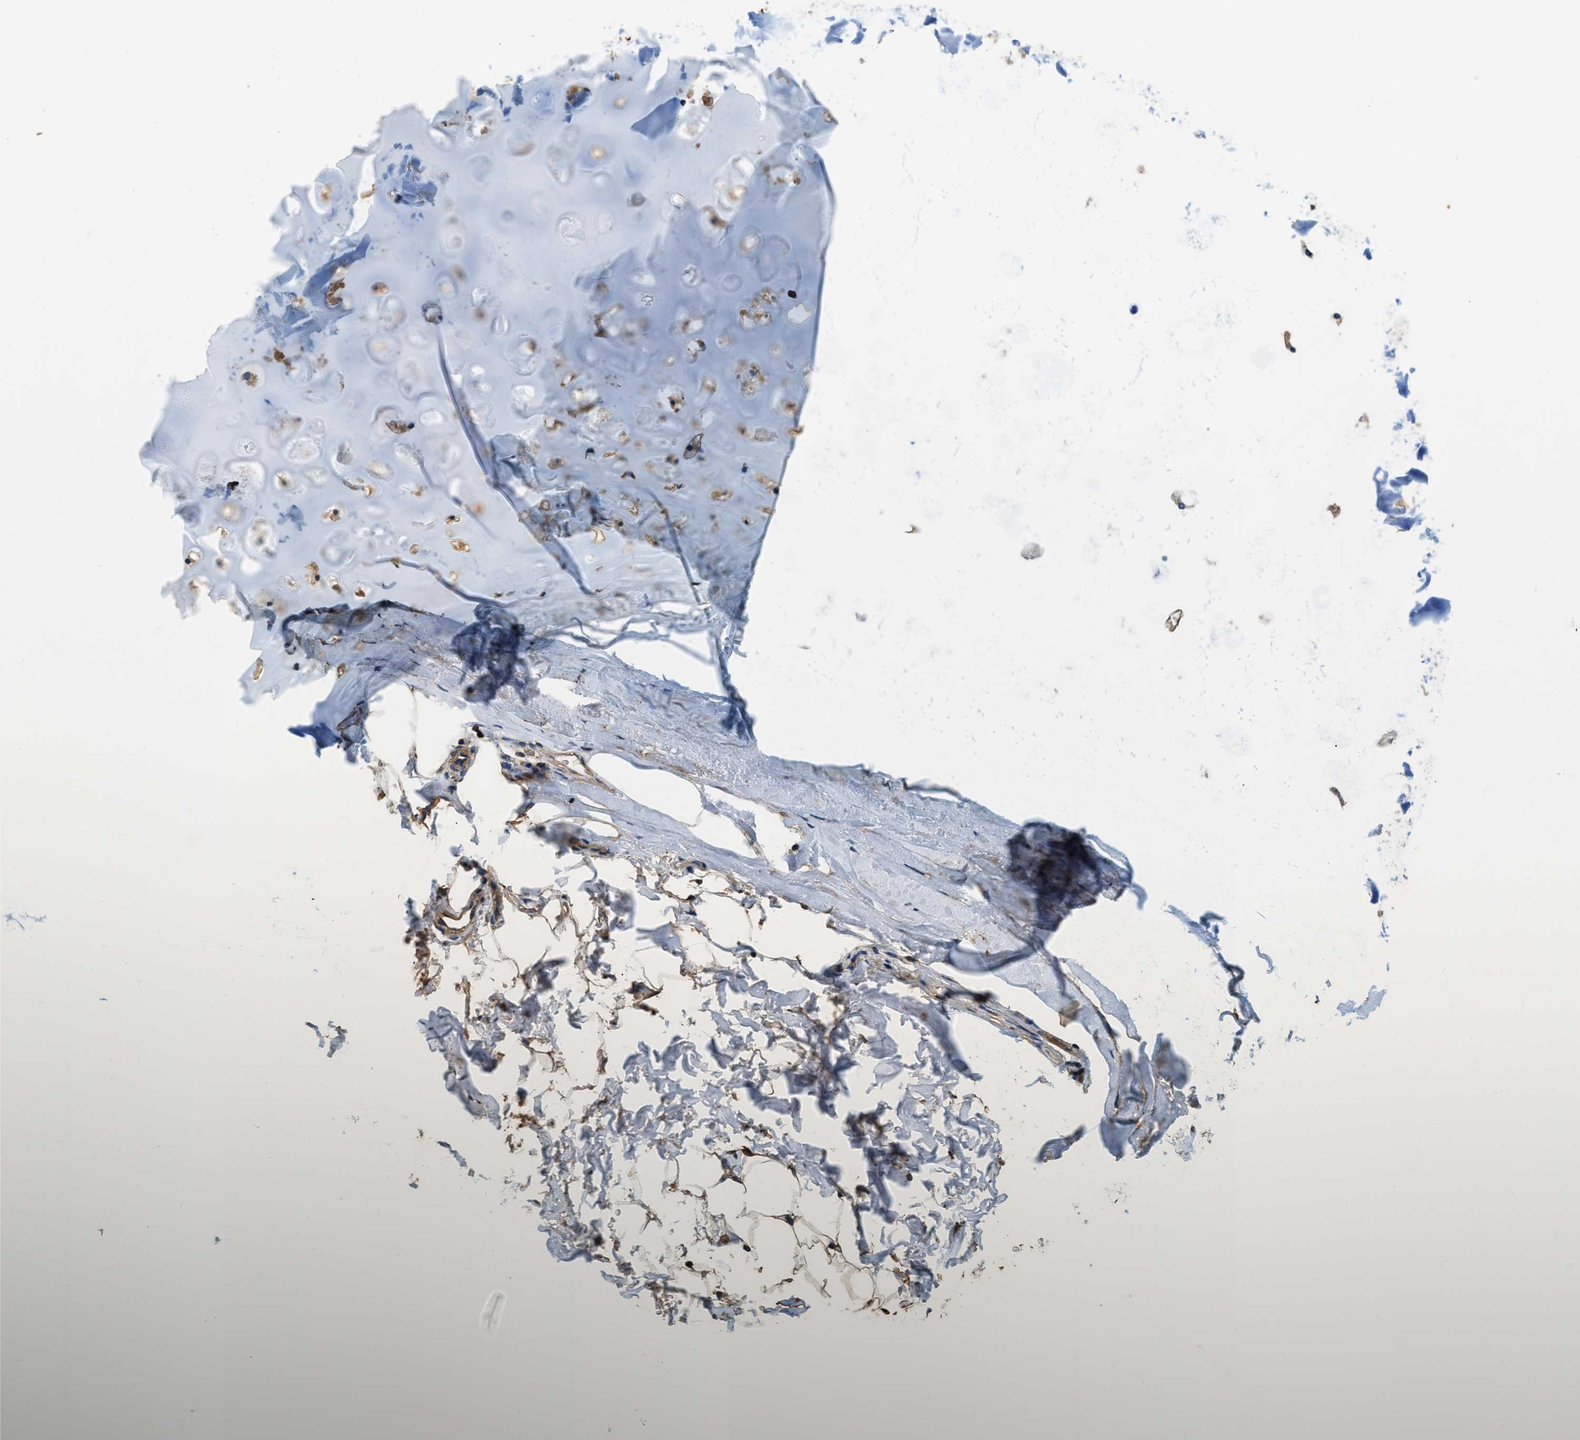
{"staining": {"intensity": "moderate", "quantity": "25%-75%", "location": "cytoplasmic/membranous"}, "tissue": "adipose tissue", "cell_type": "Adipocytes", "image_type": "normal", "snomed": [{"axis": "morphology", "description": "Normal tissue, NOS"}, {"axis": "topography", "description": "Cartilage tissue"}, {"axis": "topography", "description": "Bronchus"}], "caption": "Brown immunohistochemical staining in unremarkable adipose tissue demonstrates moderate cytoplasmic/membranous staining in approximately 25%-75% of adipocytes. The staining was performed using DAB, with brown indicating positive protein expression. Nuclei are stained blue with hematoxylin.", "gene": "ACCS", "patient": {"sex": "female", "age": 73}}